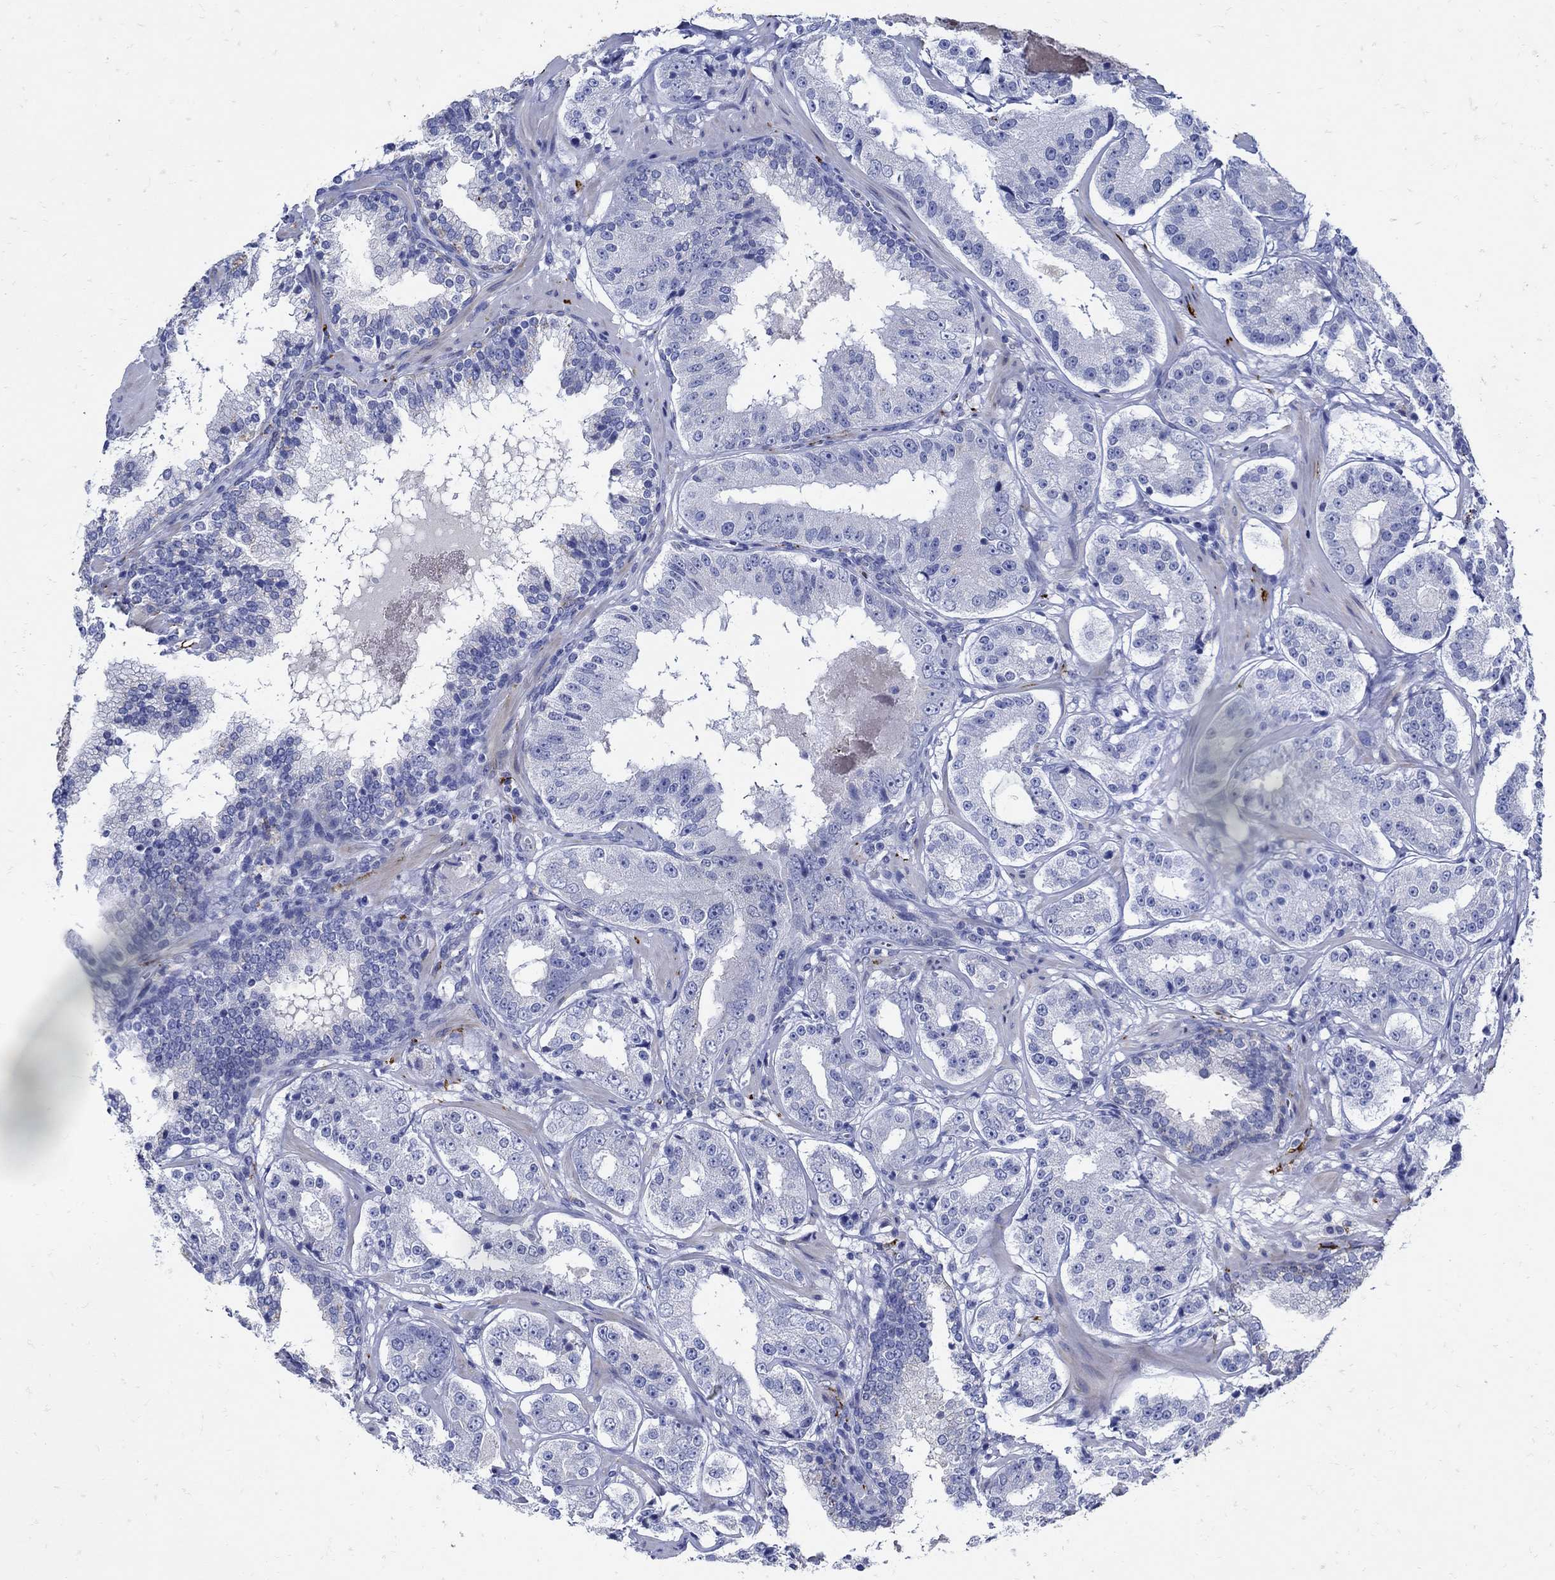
{"staining": {"intensity": "negative", "quantity": "none", "location": "none"}, "tissue": "prostate cancer", "cell_type": "Tumor cells", "image_type": "cancer", "snomed": [{"axis": "morphology", "description": "Adenocarcinoma, Low grade"}, {"axis": "topography", "description": "Prostate"}], "caption": "Immunohistochemistry of human adenocarcinoma (low-grade) (prostate) reveals no expression in tumor cells. Brightfield microscopy of immunohistochemistry (IHC) stained with DAB (3,3'-diaminobenzidine) (brown) and hematoxylin (blue), captured at high magnification.", "gene": "NOS1", "patient": {"sex": "male", "age": 60}}